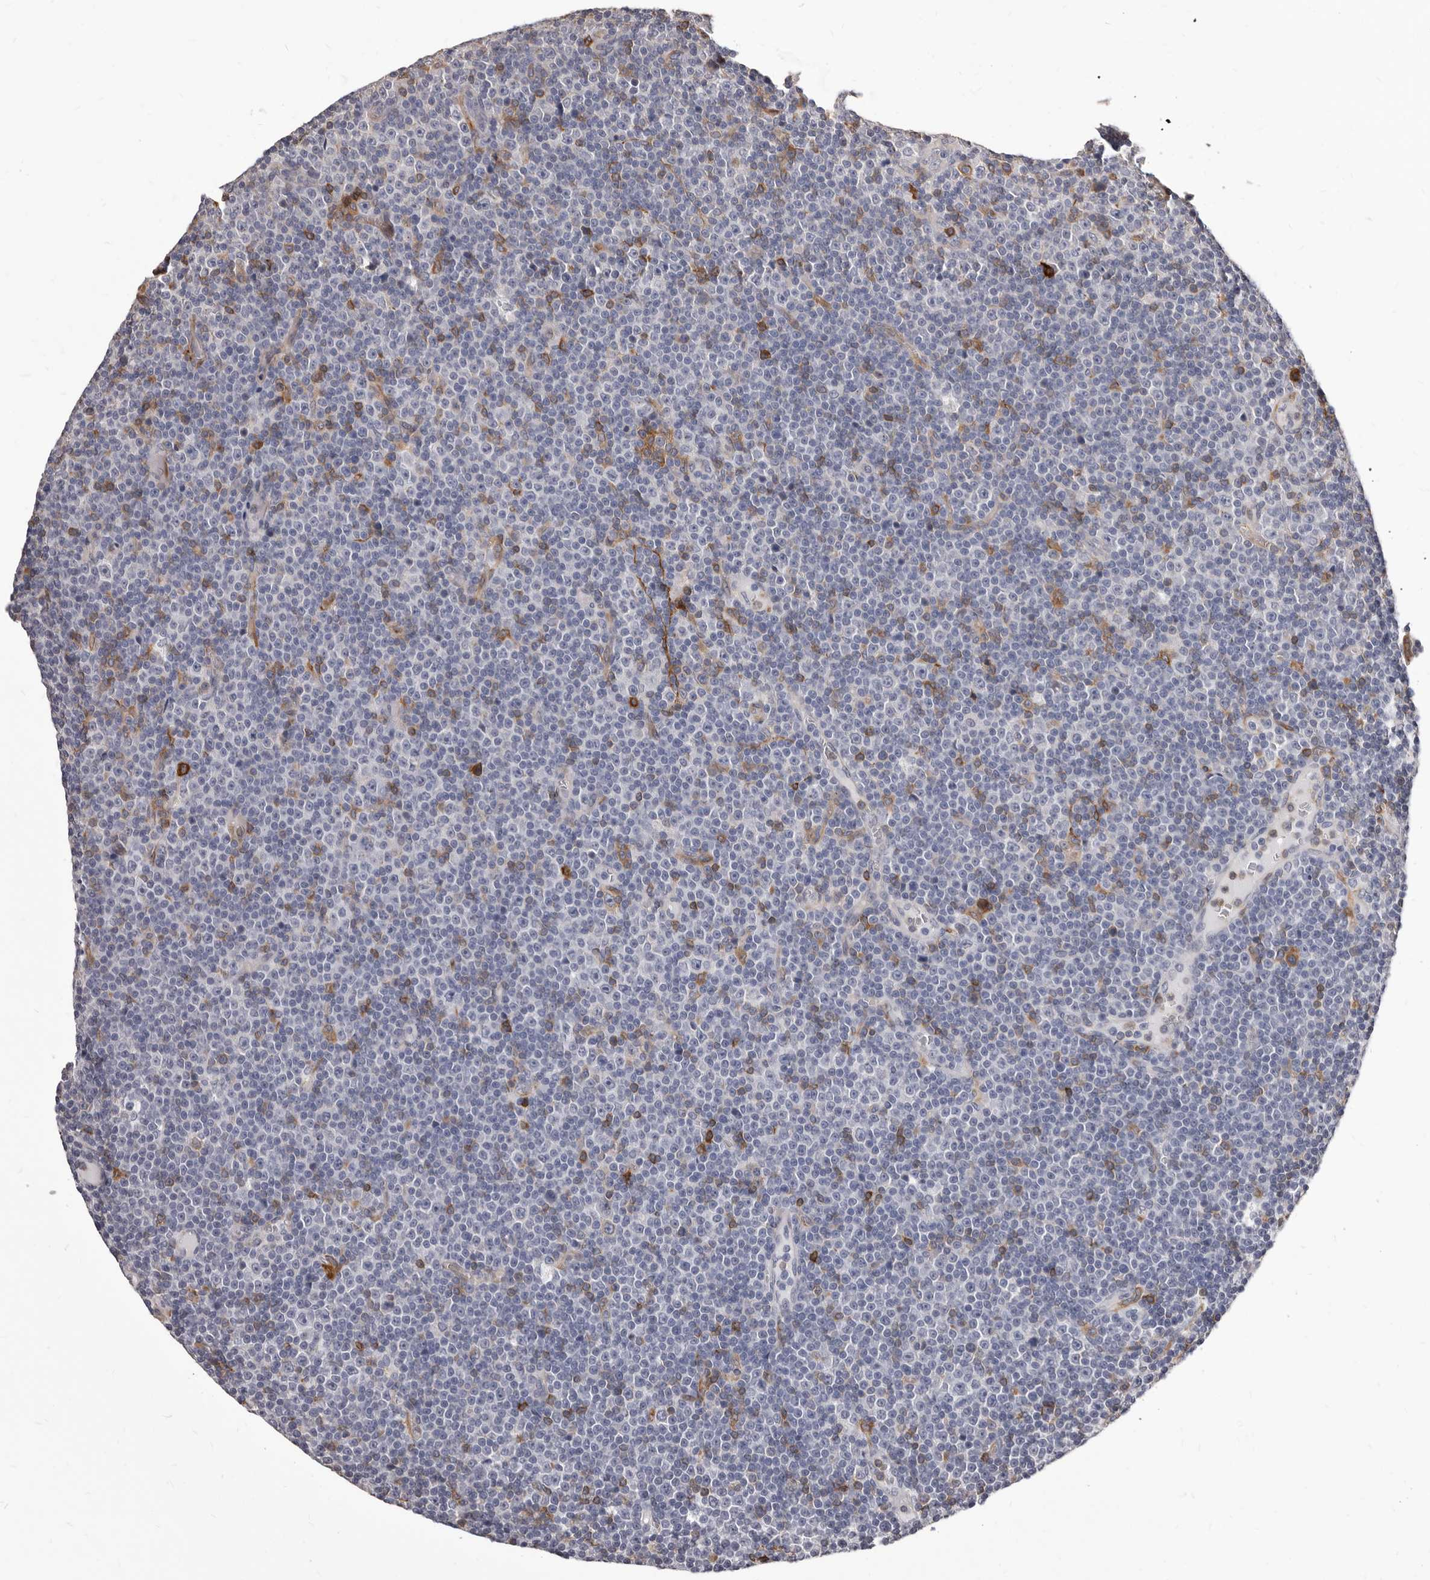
{"staining": {"intensity": "negative", "quantity": "none", "location": "none"}, "tissue": "lymphoma", "cell_type": "Tumor cells", "image_type": "cancer", "snomed": [{"axis": "morphology", "description": "Malignant lymphoma, non-Hodgkin's type, Low grade"}, {"axis": "topography", "description": "Lymph node"}], "caption": "Immunohistochemical staining of malignant lymphoma, non-Hodgkin's type (low-grade) shows no significant expression in tumor cells.", "gene": "NIBAN1", "patient": {"sex": "female", "age": 67}}